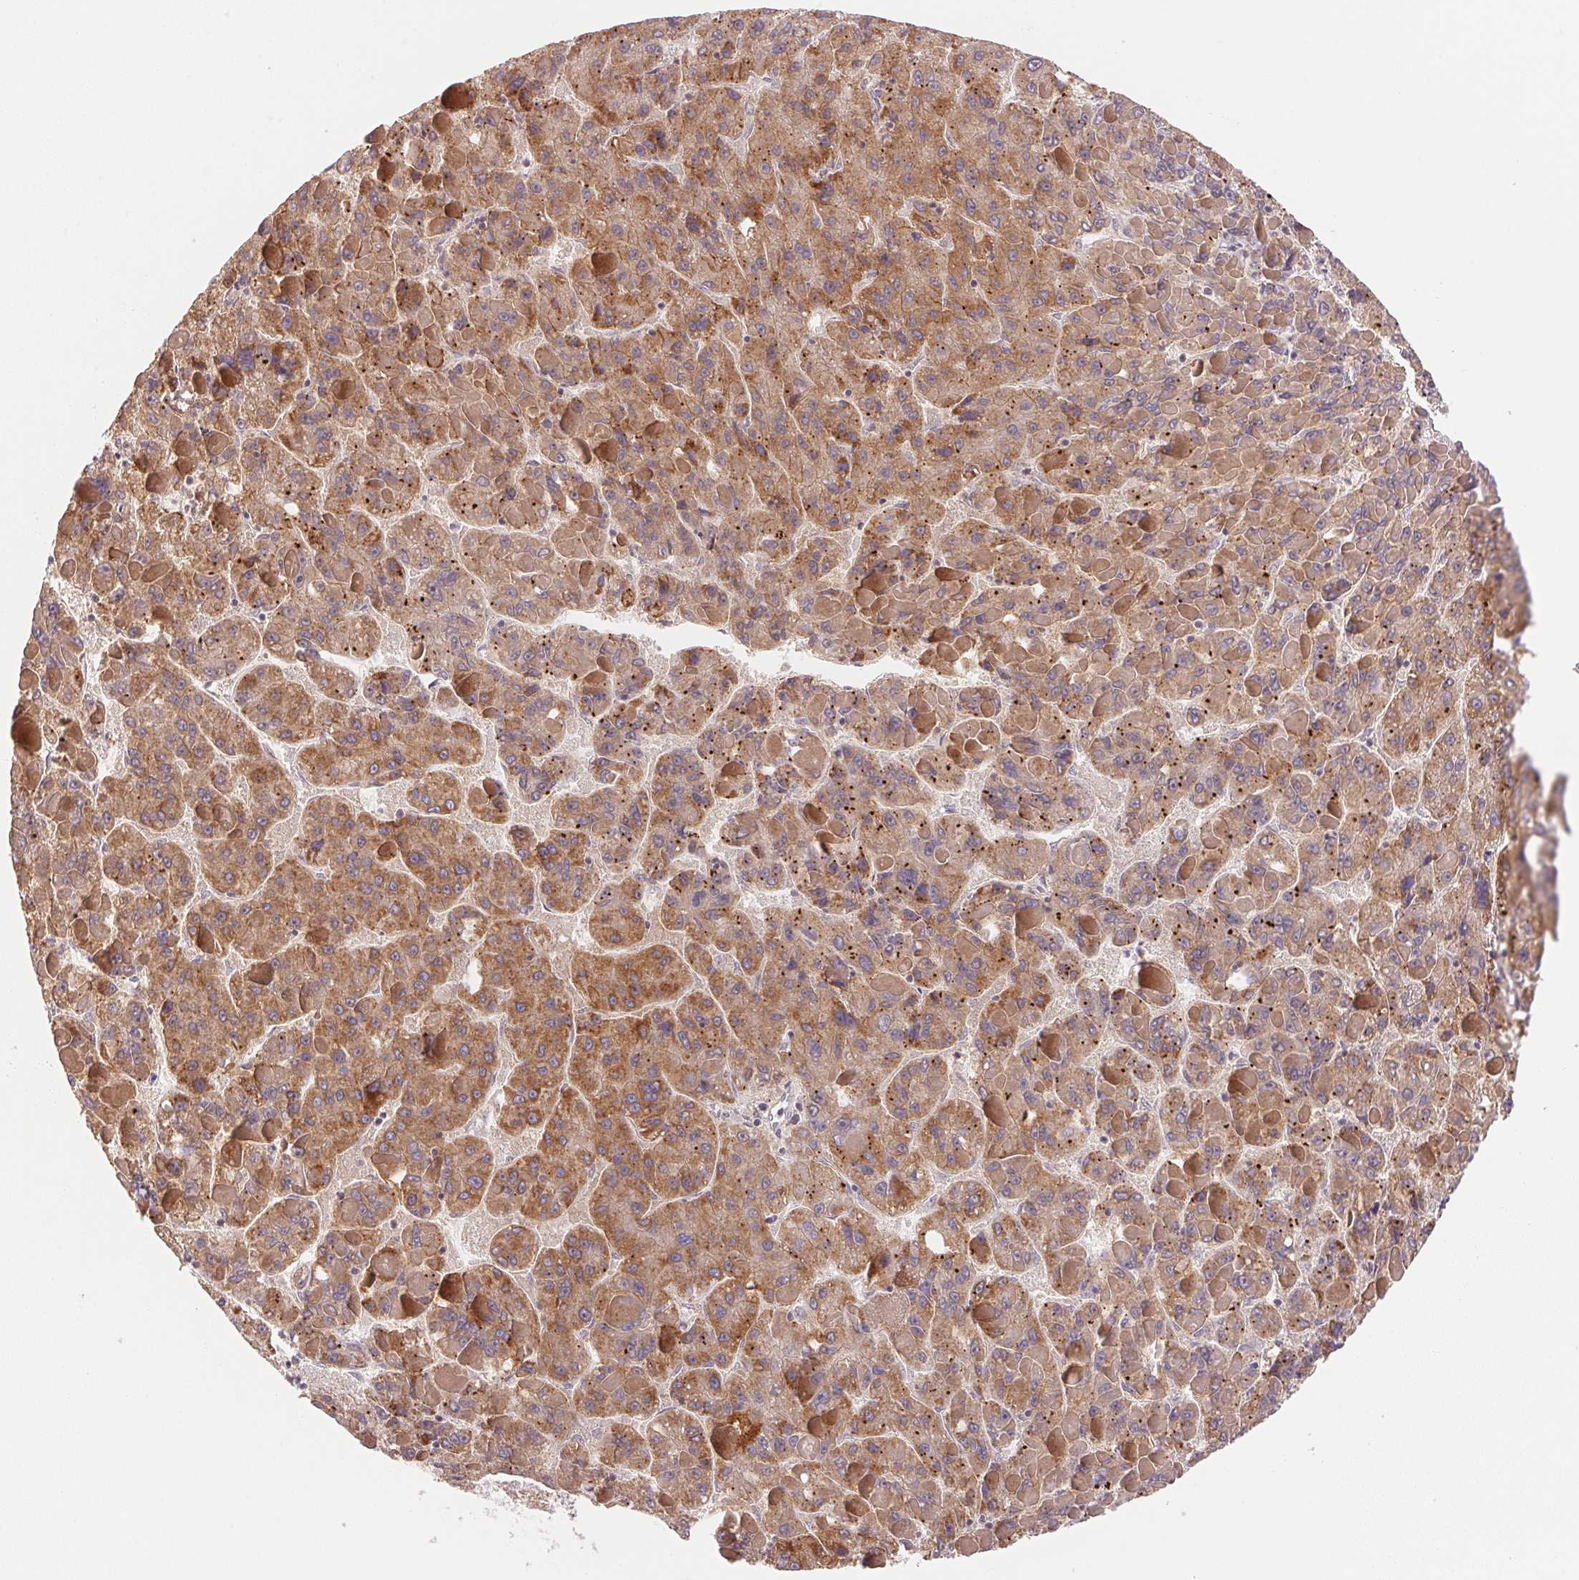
{"staining": {"intensity": "moderate", "quantity": ">75%", "location": "cytoplasmic/membranous"}, "tissue": "liver cancer", "cell_type": "Tumor cells", "image_type": "cancer", "snomed": [{"axis": "morphology", "description": "Carcinoma, Hepatocellular, NOS"}, {"axis": "topography", "description": "Liver"}], "caption": "Brown immunohistochemical staining in human liver cancer demonstrates moderate cytoplasmic/membranous positivity in about >75% of tumor cells.", "gene": "BNIP5", "patient": {"sex": "female", "age": 82}}